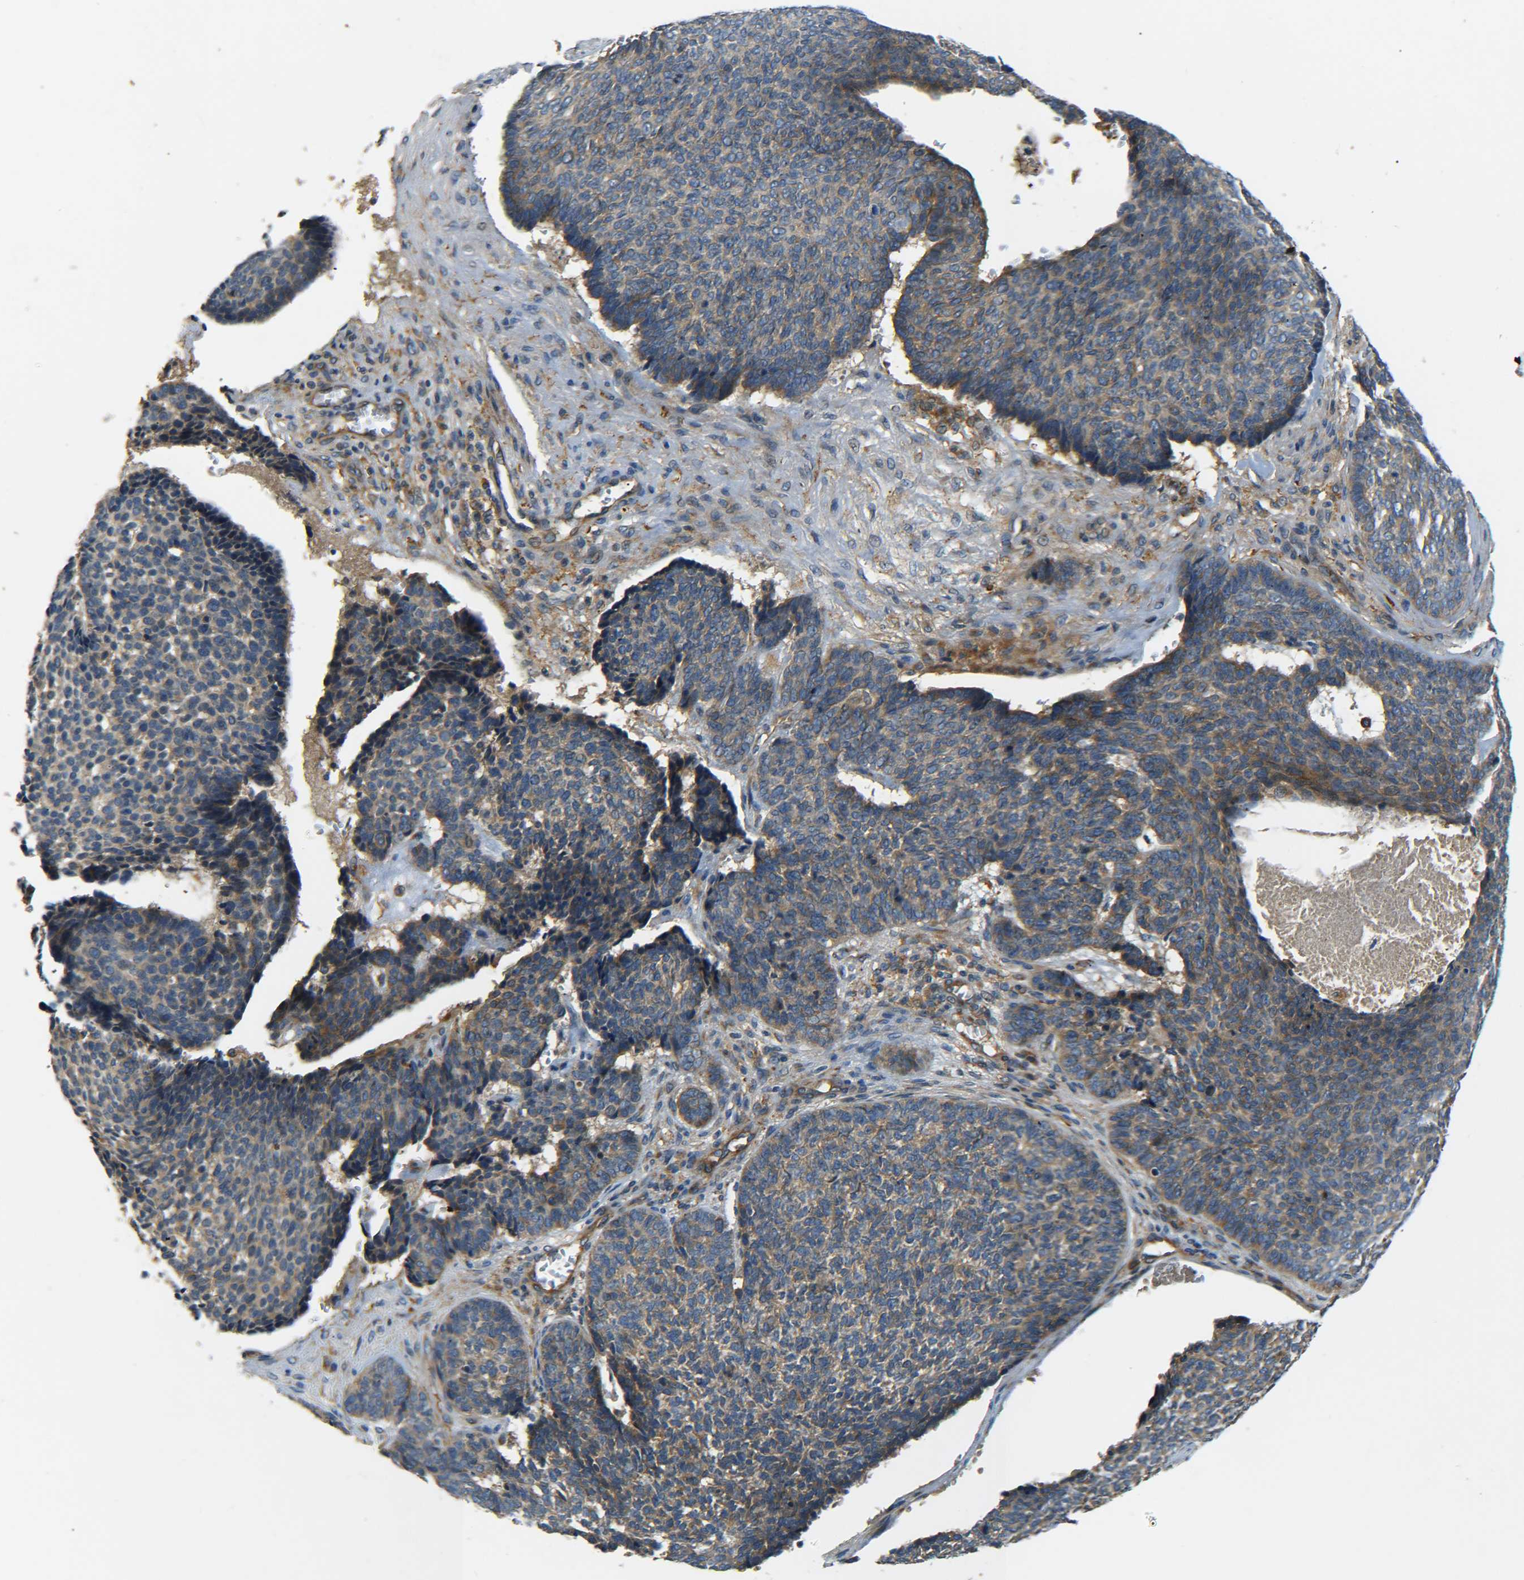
{"staining": {"intensity": "weak", "quantity": "<25%", "location": "cytoplasmic/membranous"}, "tissue": "skin cancer", "cell_type": "Tumor cells", "image_type": "cancer", "snomed": [{"axis": "morphology", "description": "Basal cell carcinoma"}, {"axis": "topography", "description": "Skin"}], "caption": "Protein analysis of skin cancer (basal cell carcinoma) reveals no significant staining in tumor cells.", "gene": "LRCH3", "patient": {"sex": "male", "age": 84}}